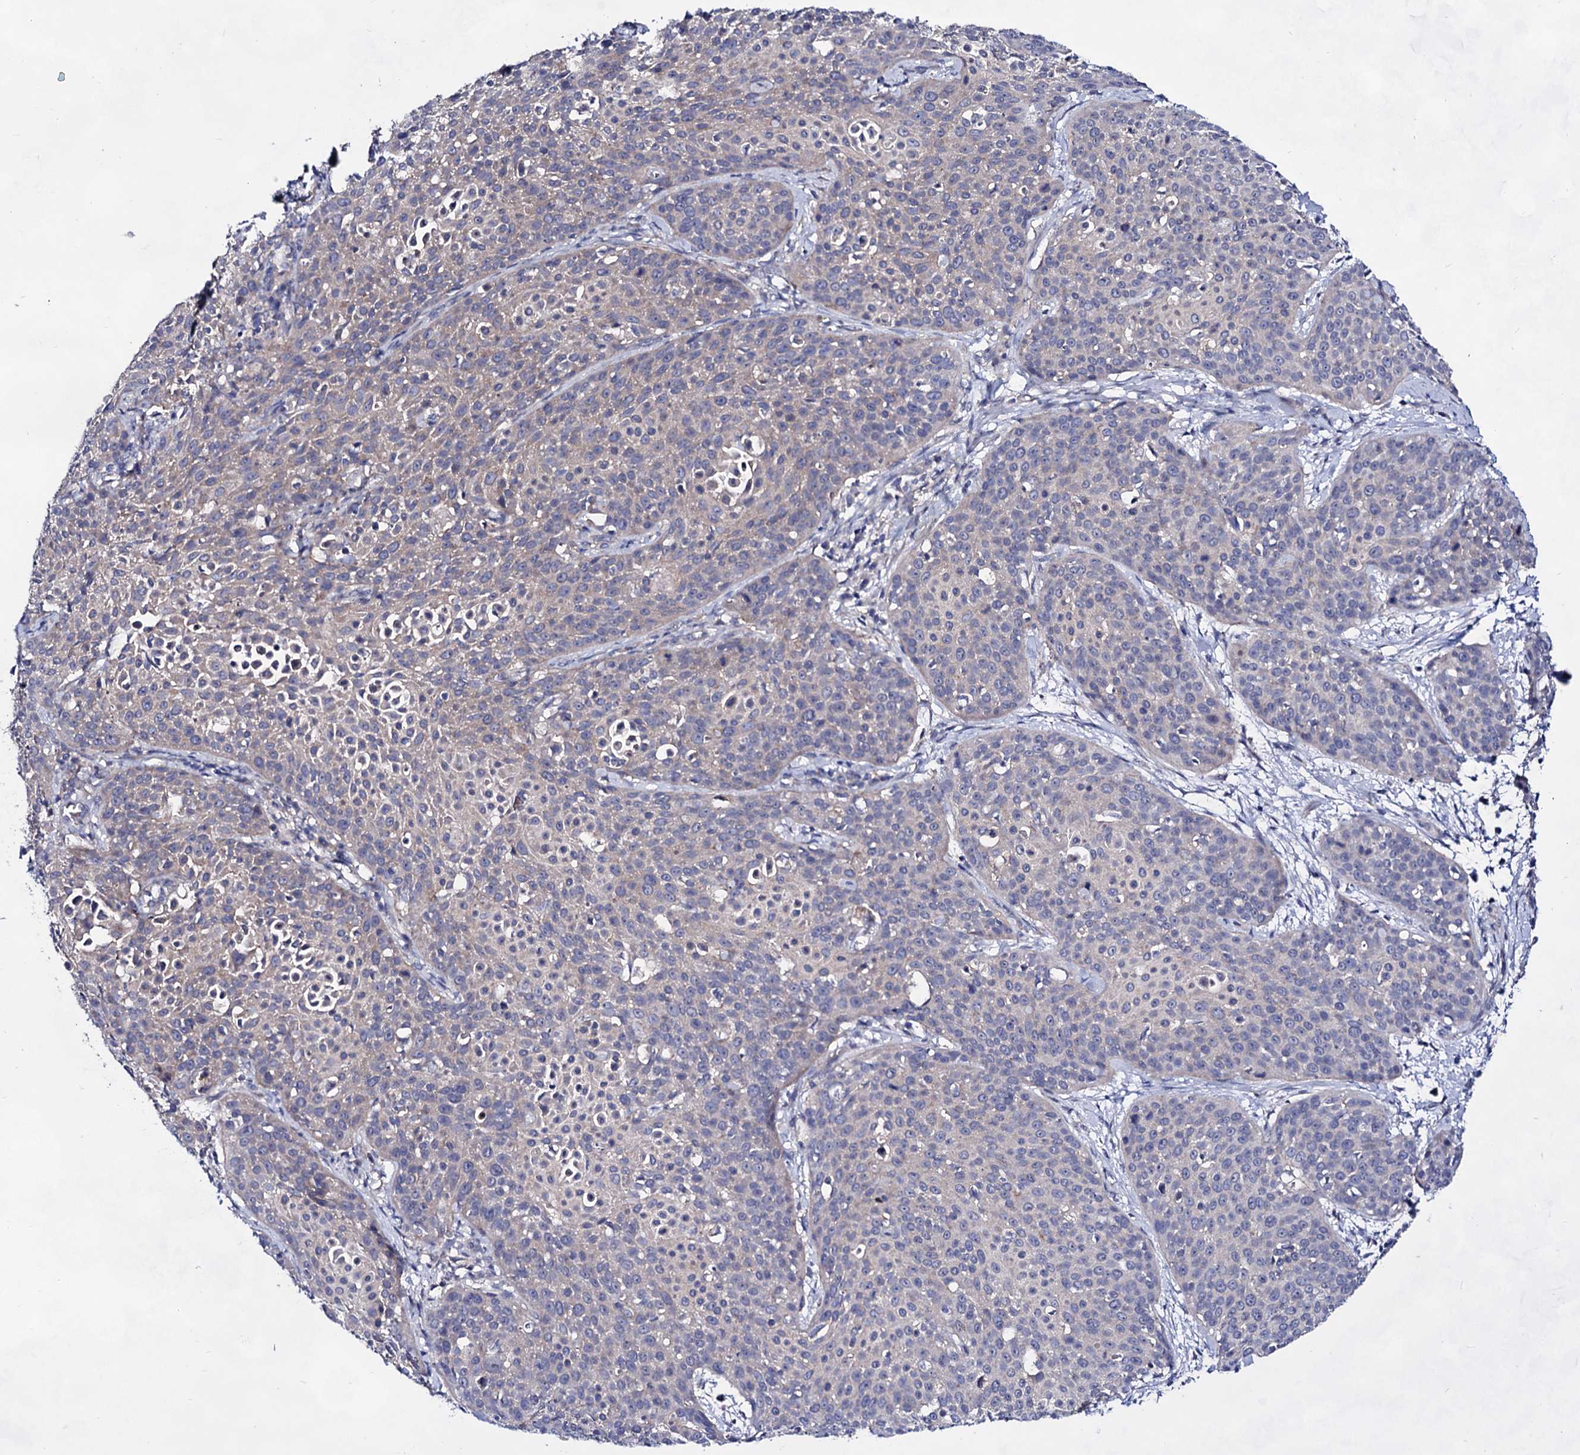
{"staining": {"intensity": "negative", "quantity": "none", "location": "none"}, "tissue": "cervical cancer", "cell_type": "Tumor cells", "image_type": "cancer", "snomed": [{"axis": "morphology", "description": "Squamous cell carcinoma, NOS"}, {"axis": "topography", "description": "Cervix"}], "caption": "Immunohistochemistry (IHC) micrograph of cervical cancer stained for a protein (brown), which displays no positivity in tumor cells.", "gene": "PLIN1", "patient": {"sex": "female", "age": 38}}